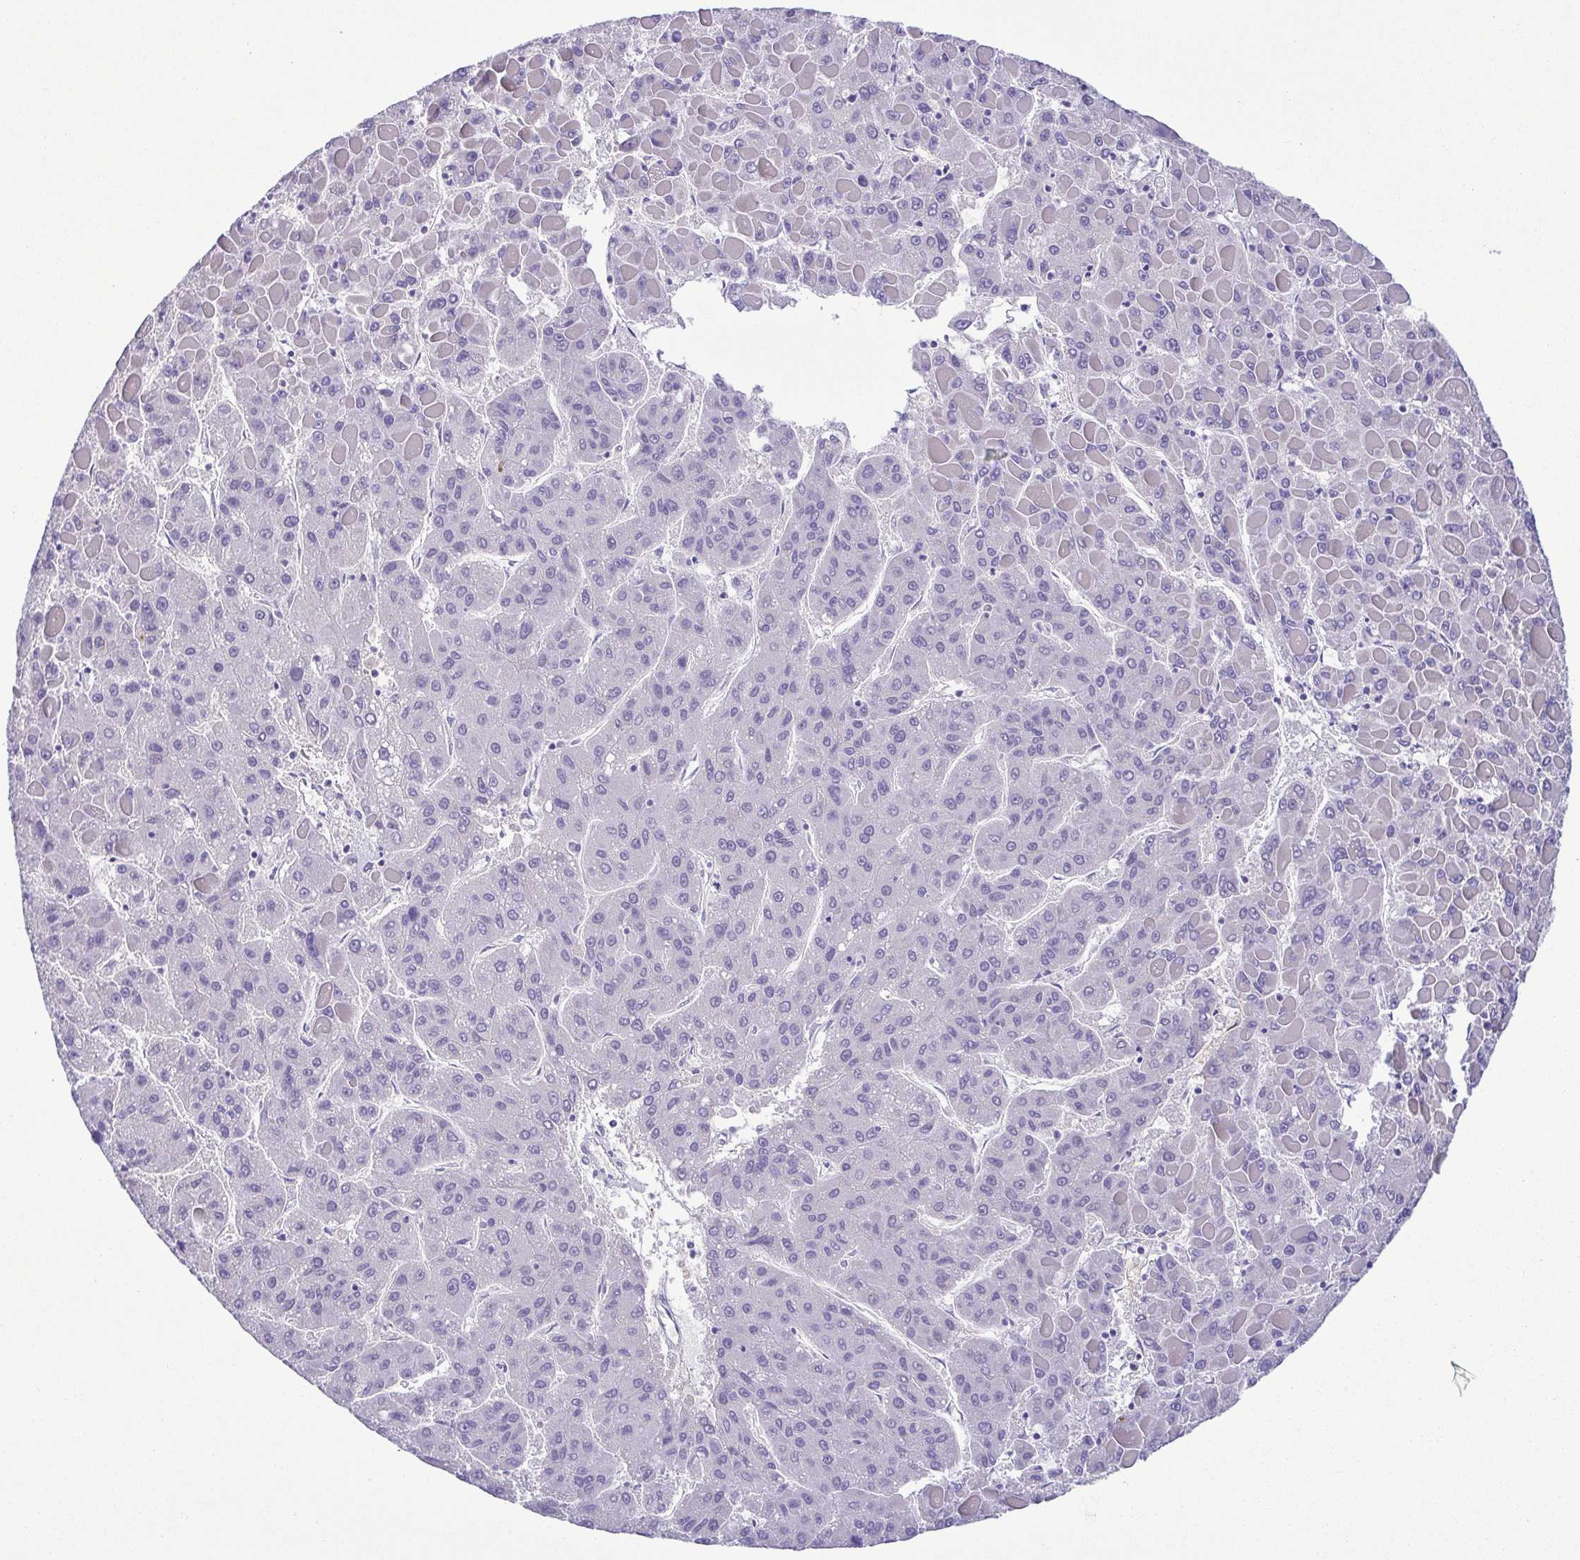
{"staining": {"intensity": "negative", "quantity": "none", "location": "none"}, "tissue": "liver cancer", "cell_type": "Tumor cells", "image_type": "cancer", "snomed": [{"axis": "morphology", "description": "Carcinoma, Hepatocellular, NOS"}, {"axis": "topography", "description": "Liver"}], "caption": "A histopathology image of liver cancer stained for a protein exhibits no brown staining in tumor cells.", "gene": "TIPIN", "patient": {"sex": "female", "age": 82}}